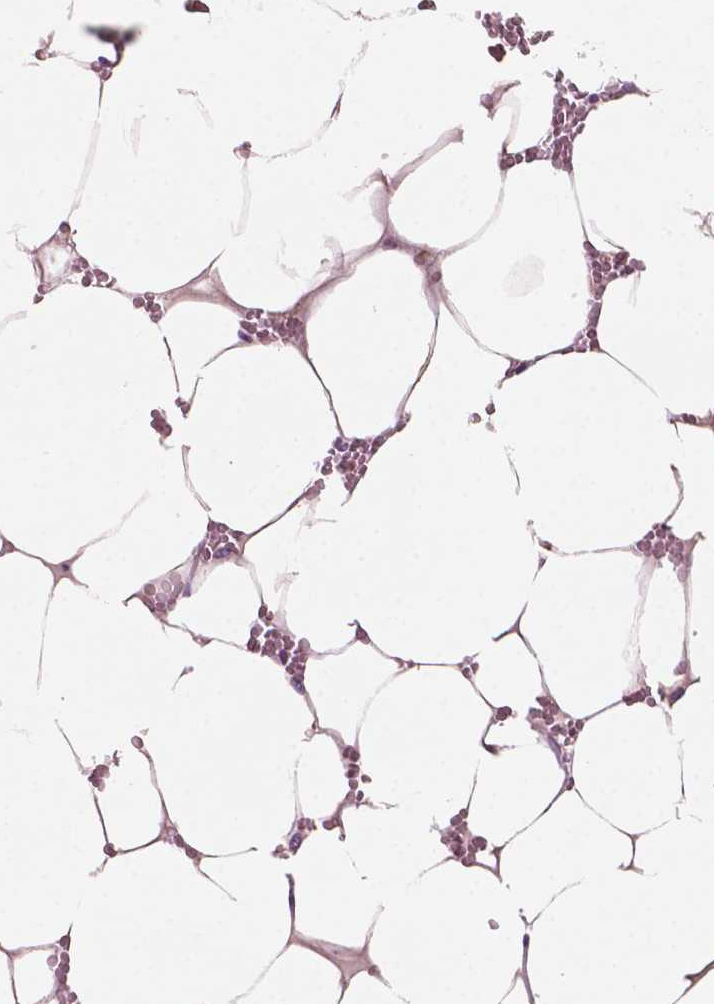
{"staining": {"intensity": "moderate", "quantity": "<25%", "location": "cytoplasmic/membranous"}, "tissue": "bone marrow", "cell_type": "Hematopoietic cells", "image_type": "normal", "snomed": [{"axis": "morphology", "description": "Normal tissue, NOS"}, {"axis": "topography", "description": "Bone marrow"}], "caption": "Brown immunohistochemical staining in unremarkable human bone marrow exhibits moderate cytoplasmic/membranous positivity in about <25% of hematopoietic cells. (DAB (3,3'-diaminobenzidine) IHC, brown staining for protein, blue staining for nuclei).", "gene": "LRP1B", "patient": {"sex": "female", "age": 52}}